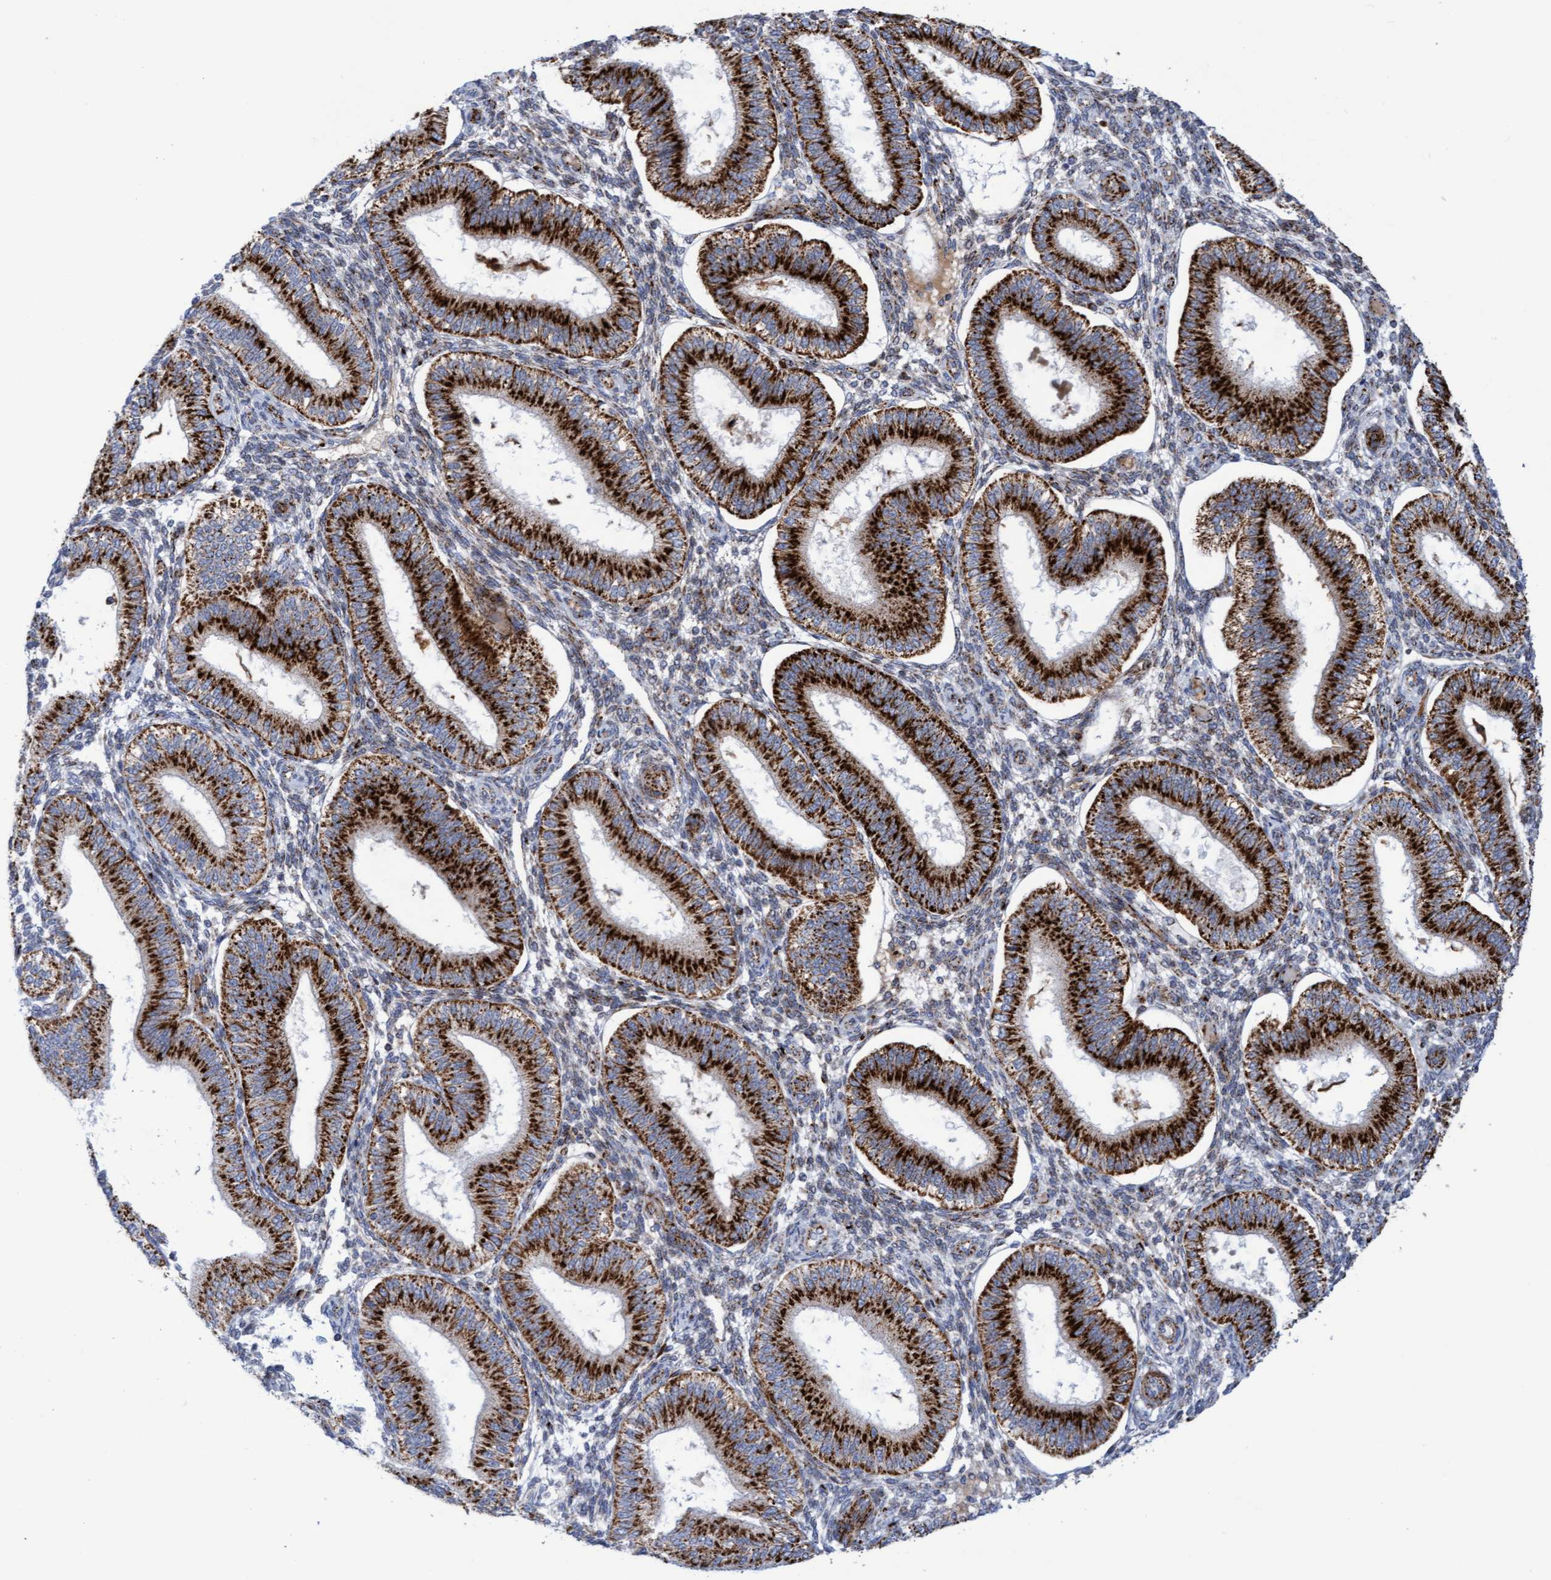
{"staining": {"intensity": "moderate", "quantity": "<25%", "location": "cytoplasmic/membranous"}, "tissue": "endometrium", "cell_type": "Cells in endometrial stroma", "image_type": "normal", "snomed": [{"axis": "morphology", "description": "Normal tissue, NOS"}, {"axis": "topography", "description": "Endometrium"}], "caption": "IHC histopathology image of unremarkable human endometrium stained for a protein (brown), which demonstrates low levels of moderate cytoplasmic/membranous staining in about <25% of cells in endometrial stroma.", "gene": "GGTA1", "patient": {"sex": "female", "age": 39}}